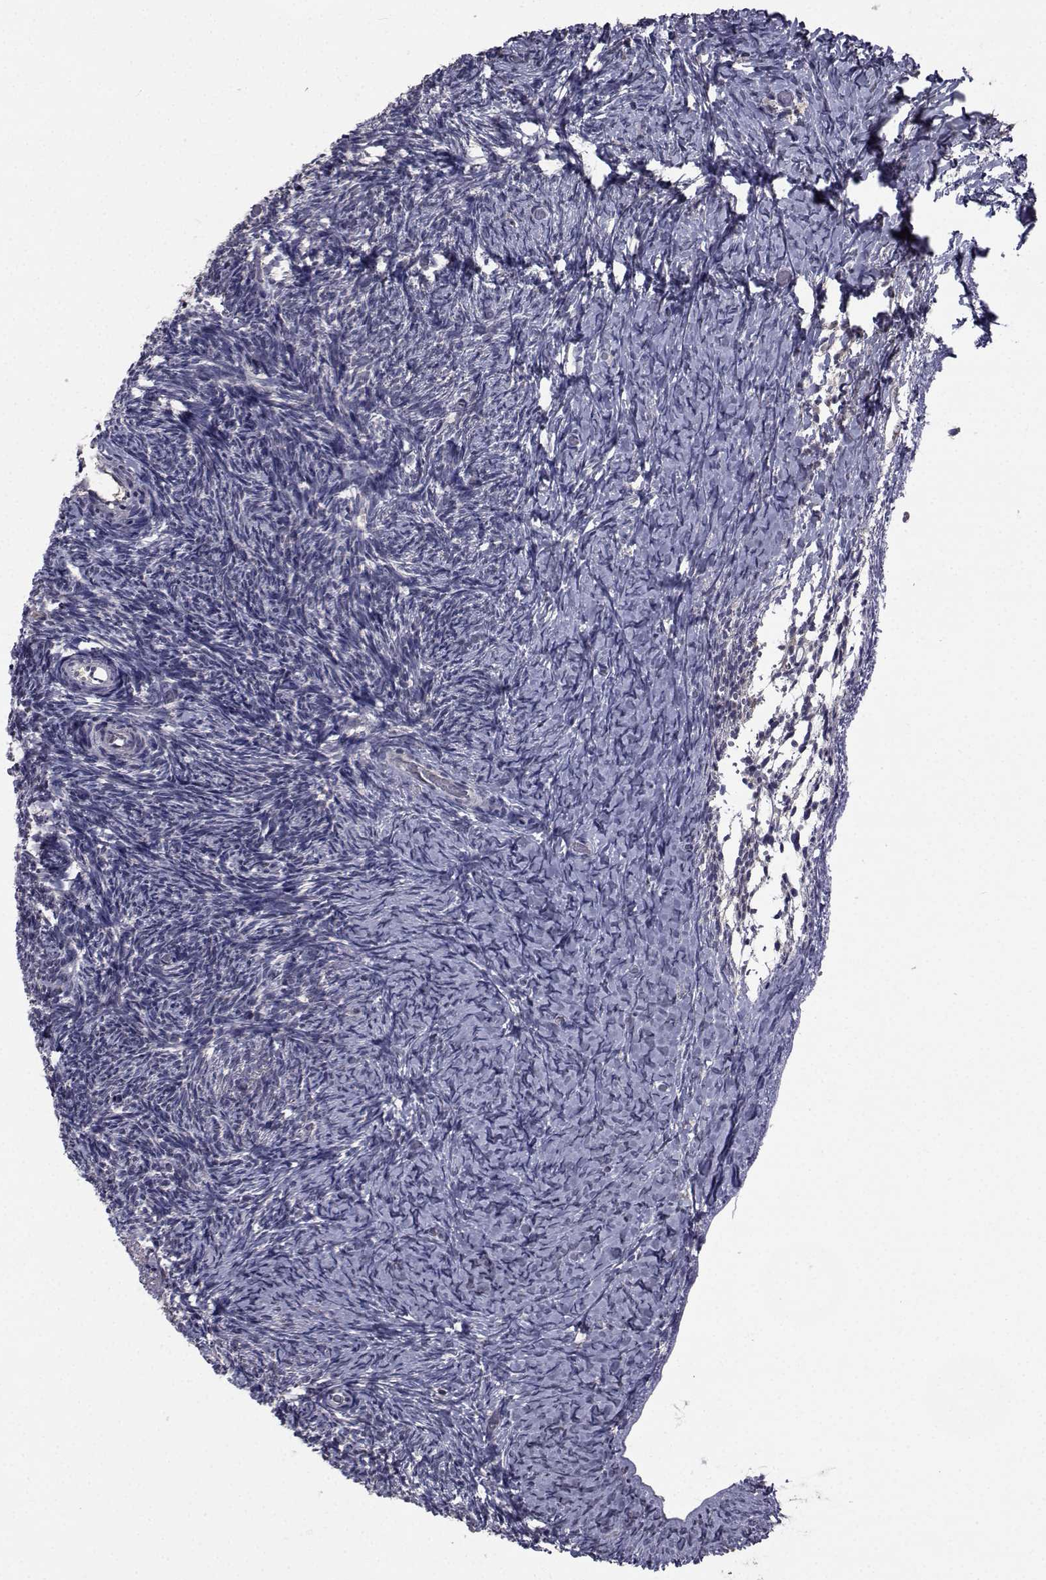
{"staining": {"intensity": "negative", "quantity": "none", "location": "none"}, "tissue": "ovary", "cell_type": "Follicle cells", "image_type": "normal", "snomed": [{"axis": "morphology", "description": "Normal tissue, NOS"}, {"axis": "topography", "description": "Ovary"}], "caption": "DAB immunohistochemical staining of unremarkable human ovary demonstrates no significant staining in follicle cells.", "gene": "CYP2S1", "patient": {"sex": "female", "age": 39}}